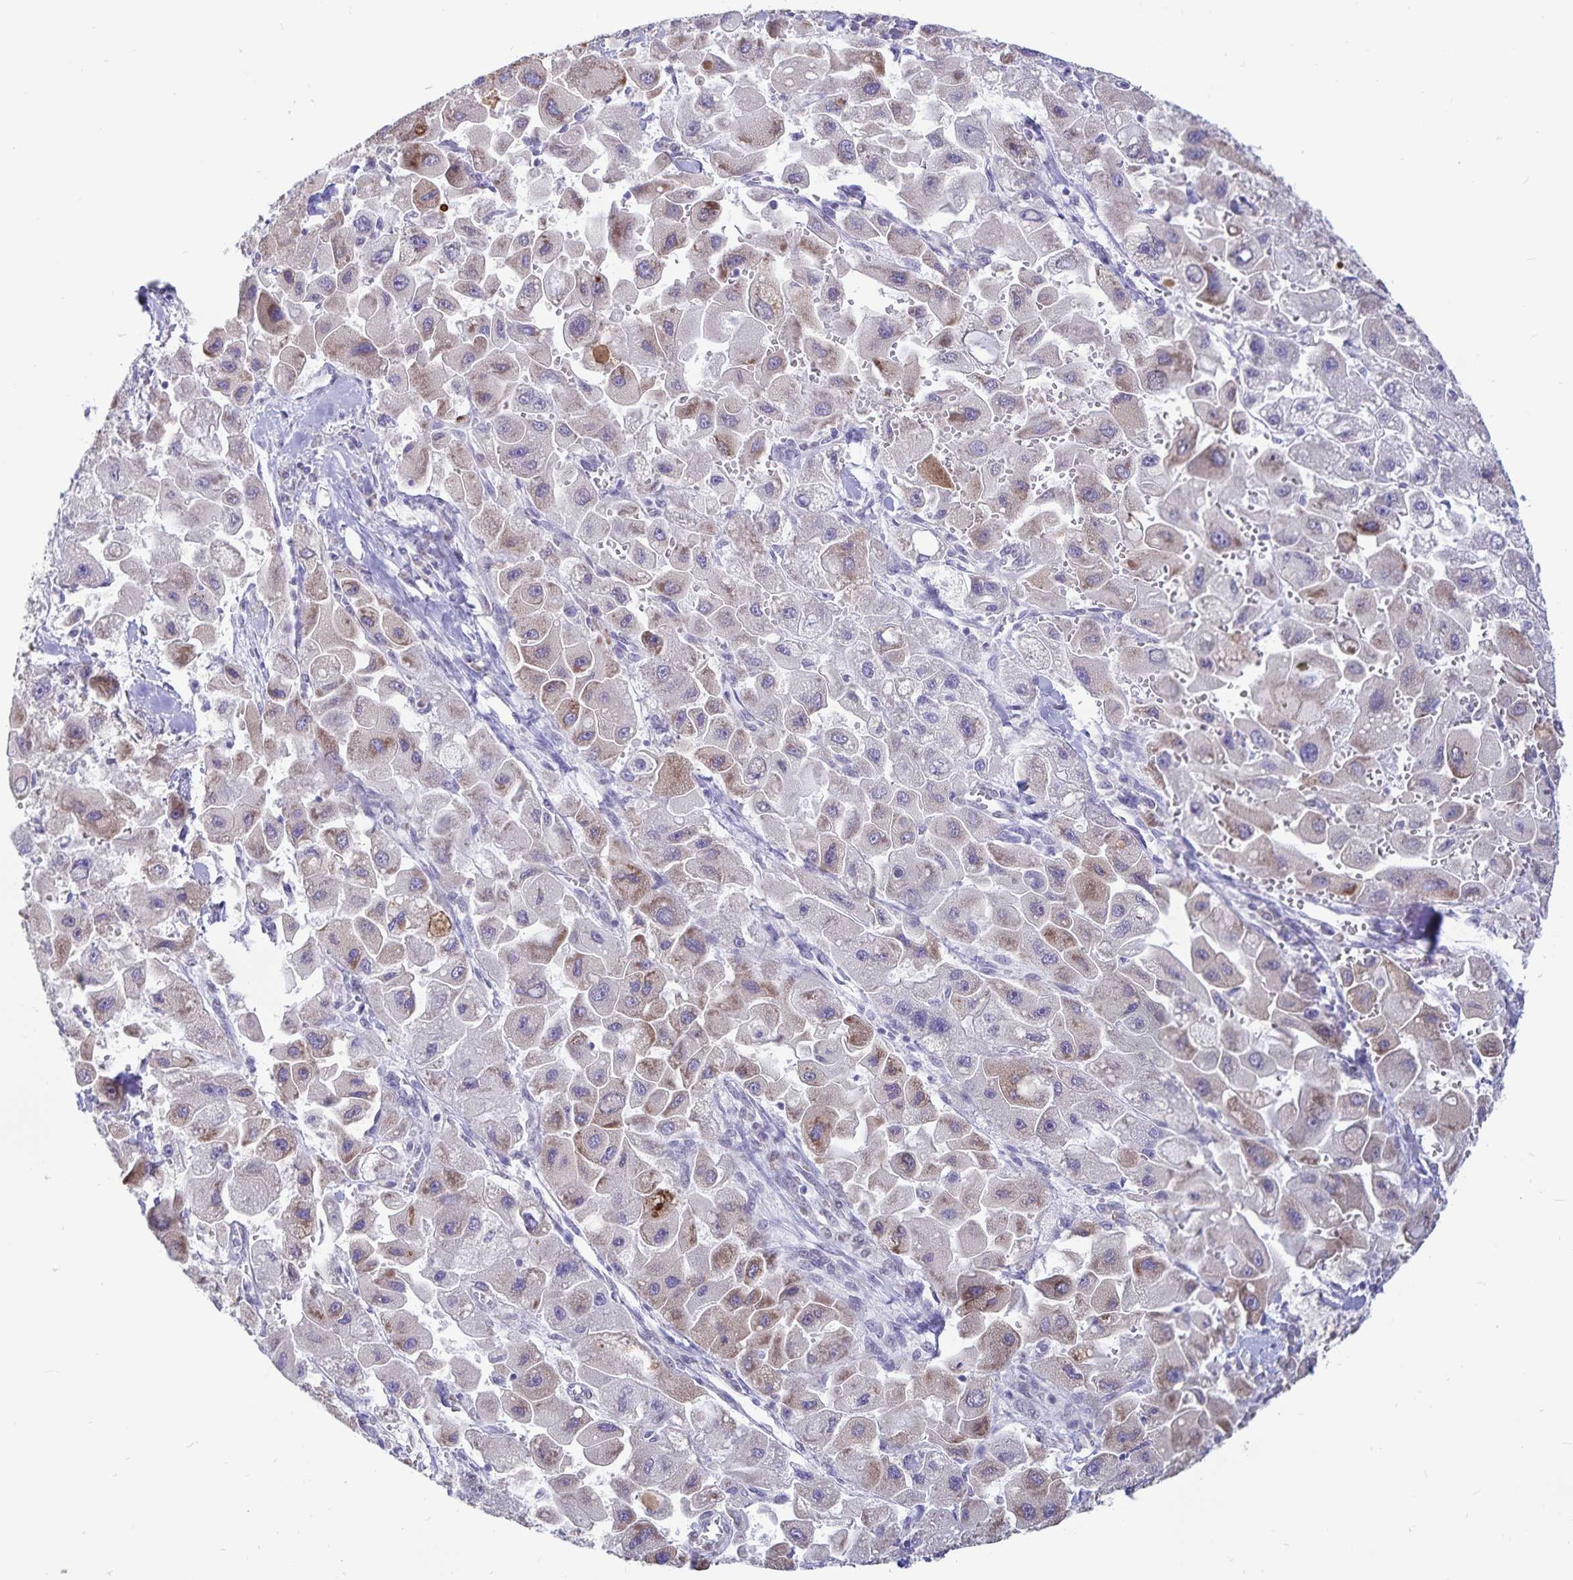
{"staining": {"intensity": "moderate", "quantity": "<25%", "location": "cytoplasmic/membranous"}, "tissue": "liver cancer", "cell_type": "Tumor cells", "image_type": "cancer", "snomed": [{"axis": "morphology", "description": "Carcinoma, Hepatocellular, NOS"}, {"axis": "topography", "description": "Liver"}], "caption": "Moderate cytoplasmic/membranous protein expression is seen in about <25% of tumor cells in liver cancer.", "gene": "ATP2A2", "patient": {"sex": "male", "age": 24}}